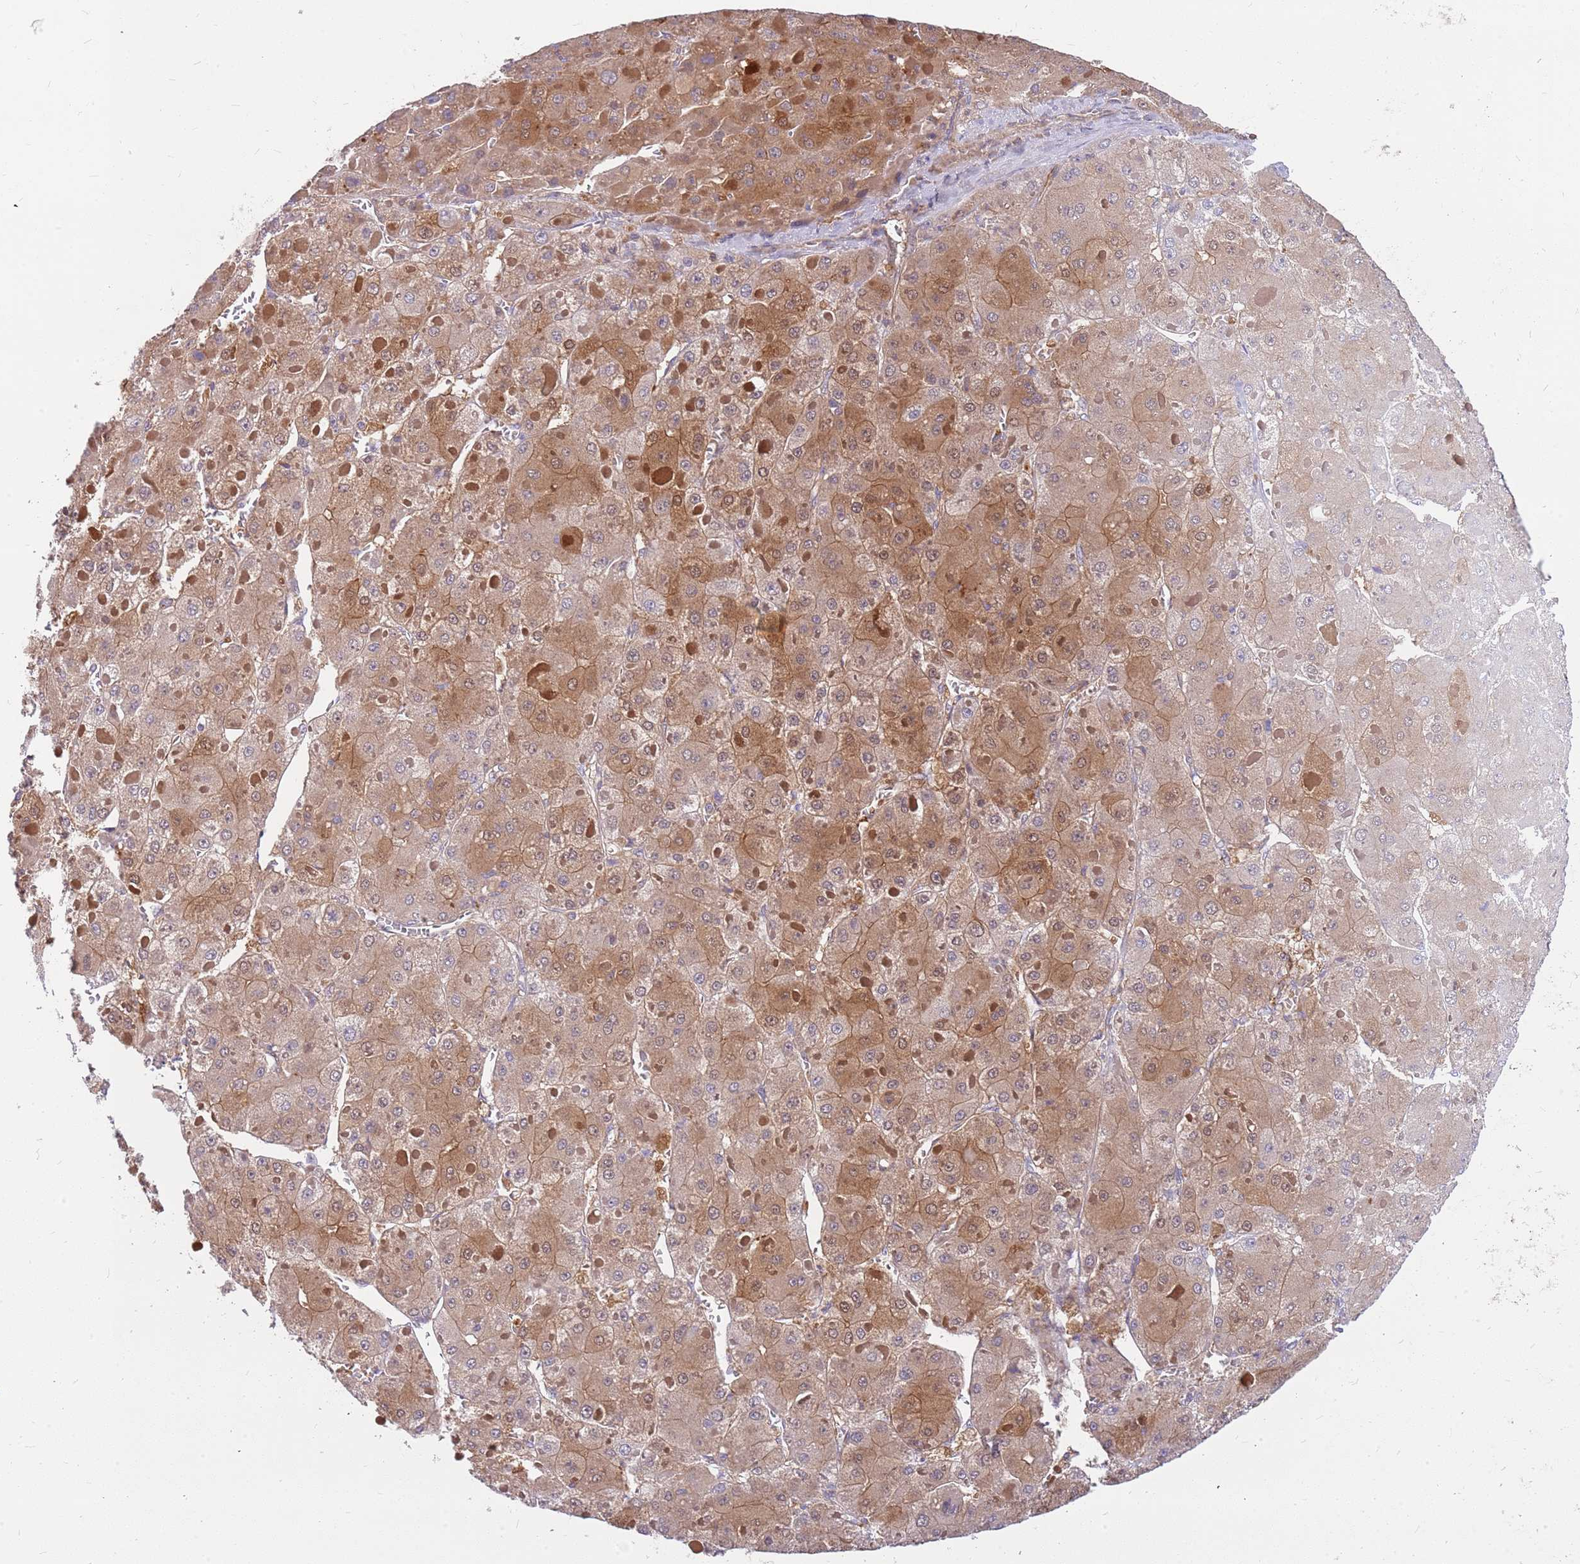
{"staining": {"intensity": "strong", "quantity": "25%-75%", "location": "cytoplasmic/membranous,nuclear"}, "tissue": "liver cancer", "cell_type": "Tumor cells", "image_type": "cancer", "snomed": [{"axis": "morphology", "description": "Carcinoma, Hepatocellular, NOS"}, {"axis": "topography", "description": "Liver"}], "caption": "IHC histopathology image of neoplastic tissue: liver cancer (hepatocellular carcinoma) stained using immunohistochemistry reveals high levels of strong protein expression localized specifically in the cytoplasmic/membranous and nuclear of tumor cells, appearing as a cytoplasmic/membranous and nuclear brown color.", "gene": "MVD", "patient": {"sex": "female", "age": 73}}